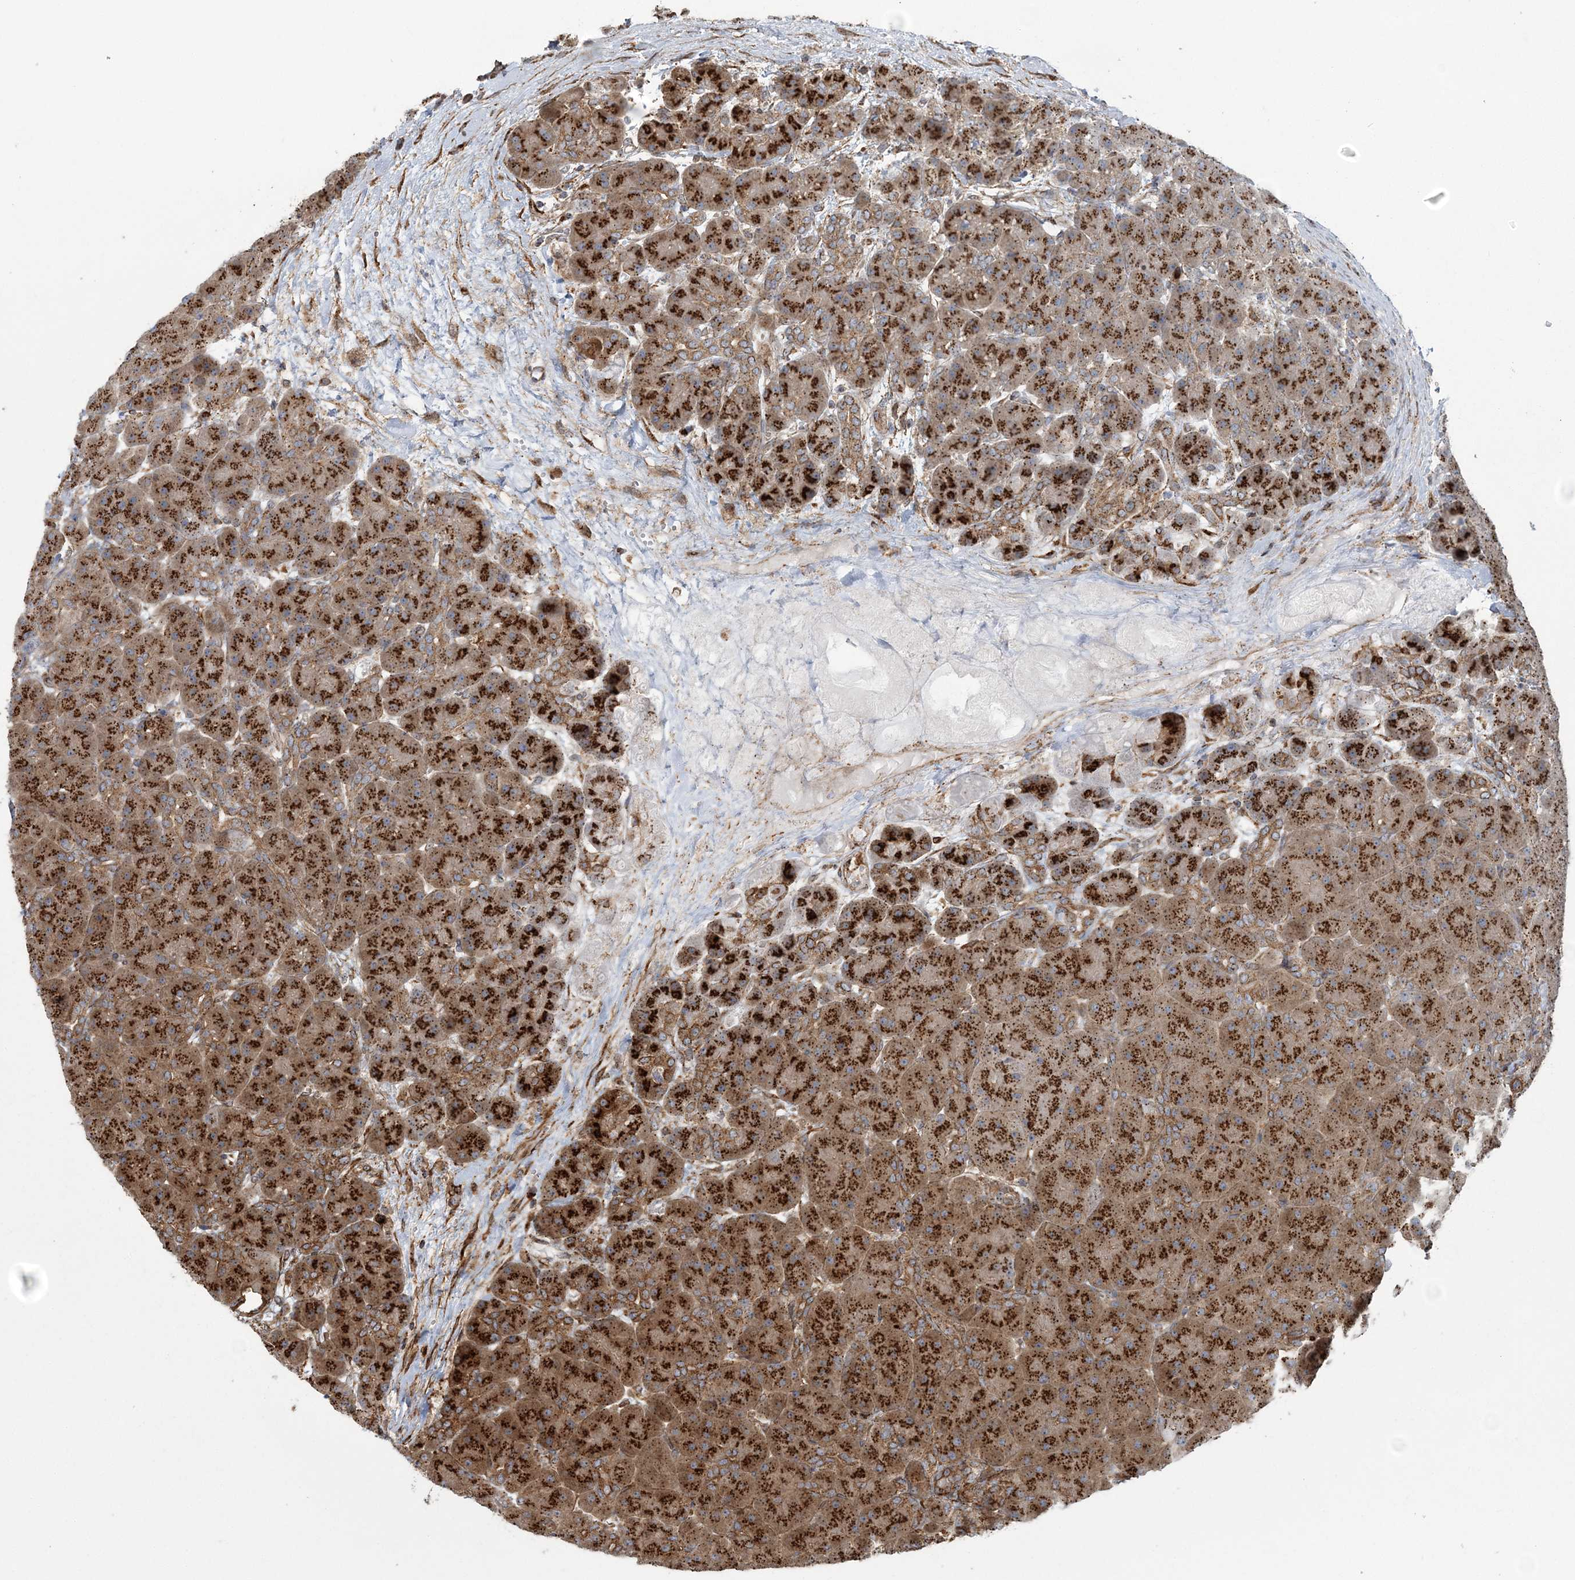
{"staining": {"intensity": "strong", "quantity": ">75%", "location": "cytoplasmic/membranous"}, "tissue": "pancreas", "cell_type": "Exocrine glandular cells", "image_type": "normal", "snomed": [{"axis": "morphology", "description": "Normal tissue, NOS"}, {"axis": "topography", "description": "Pancreas"}], "caption": "Strong cytoplasmic/membranous protein expression is identified in approximately >75% of exocrine glandular cells in pancreas. The protein of interest is stained brown, and the nuclei are stained in blue (DAB (3,3'-diaminobenzidine) IHC with brightfield microscopy, high magnification).", "gene": "TRAF3IP2", "patient": {"sex": "male", "age": 66}}